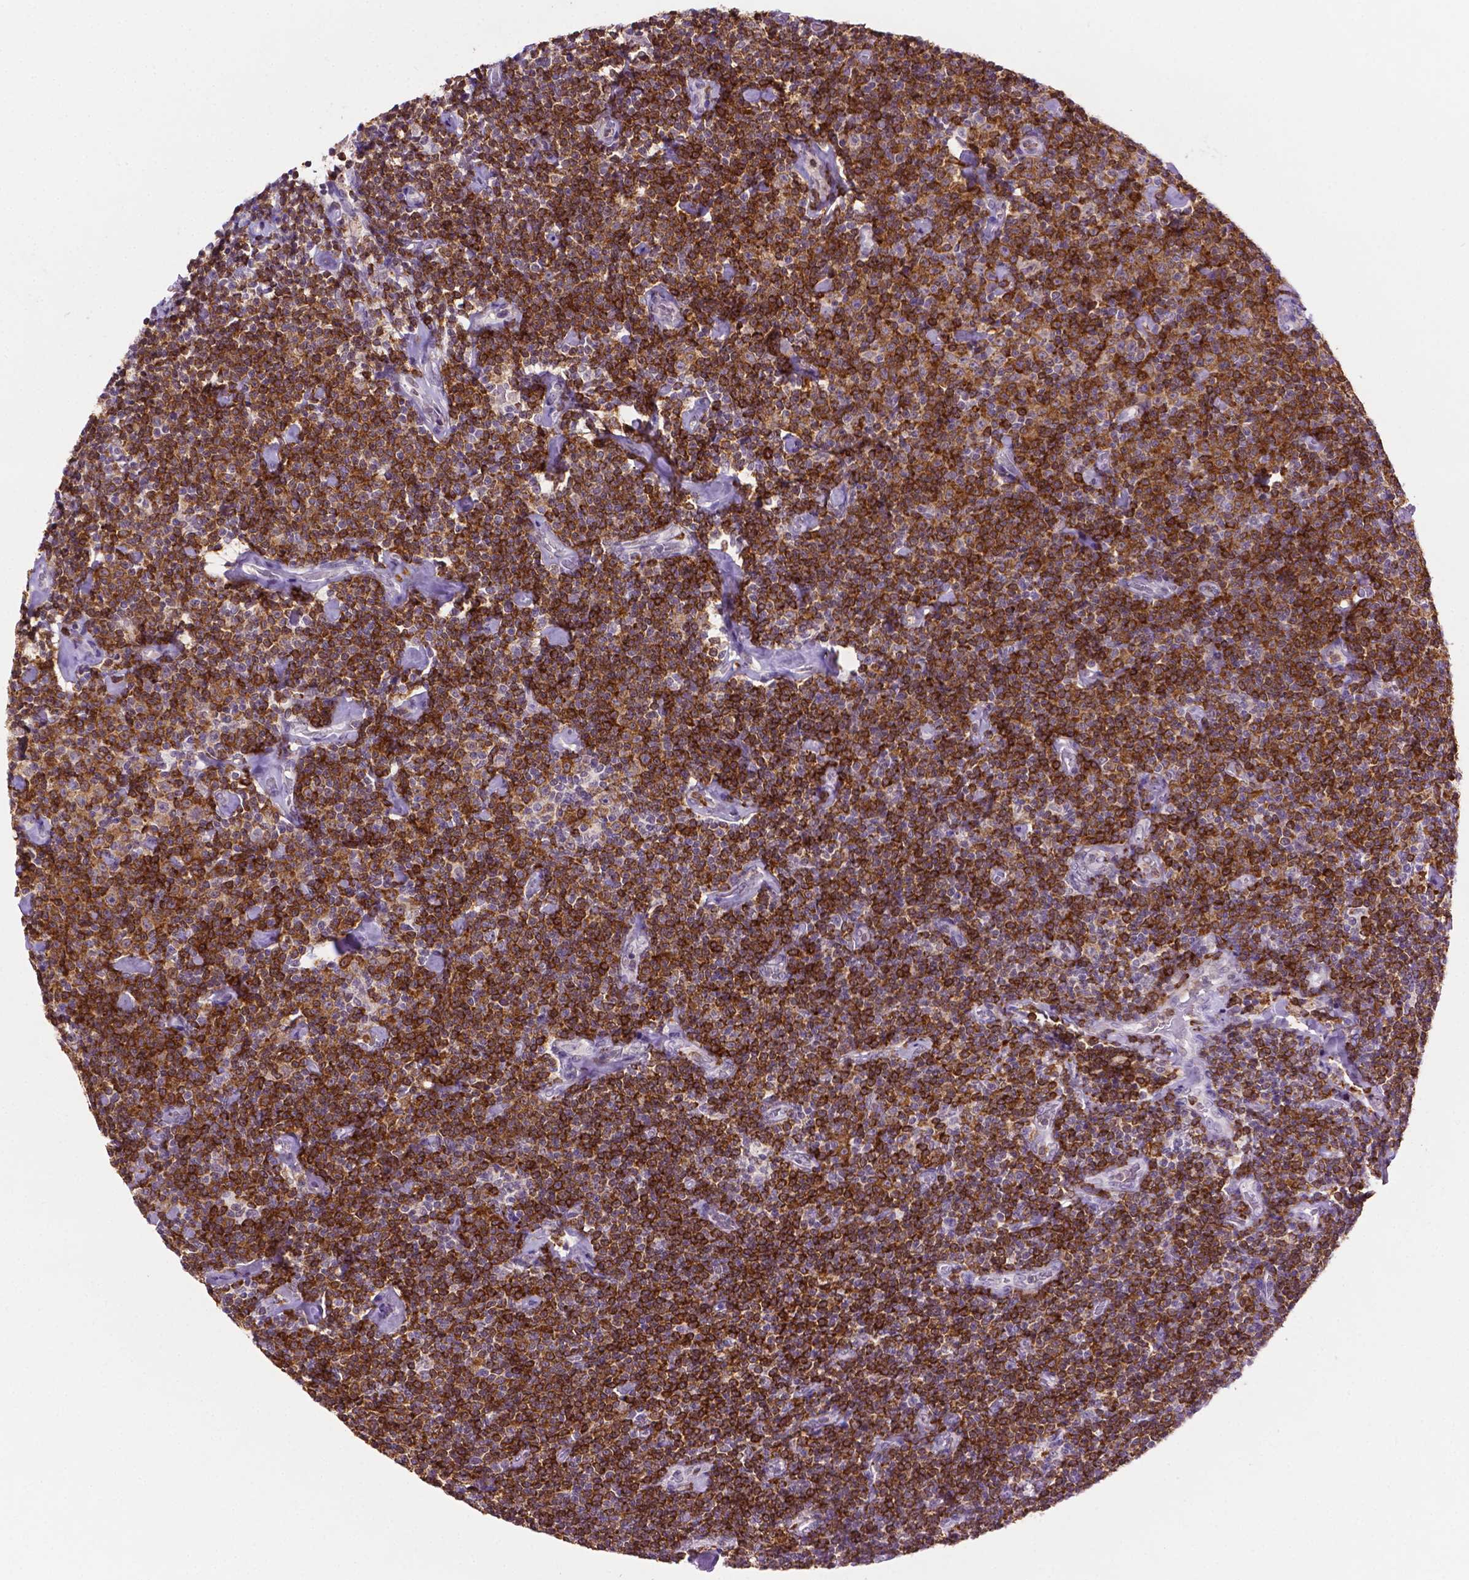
{"staining": {"intensity": "strong", "quantity": ">75%", "location": "cytoplasmic/membranous,nuclear"}, "tissue": "lymphoma", "cell_type": "Tumor cells", "image_type": "cancer", "snomed": [{"axis": "morphology", "description": "Malignant lymphoma, non-Hodgkin's type, Low grade"}, {"axis": "topography", "description": "Lymph node"}], "caption": "Tumor cells exhibit strong cytoplasmic/membranous and nuclear staining in about >75% of cells in lymphoma.", "gene": "PTPN6", "patient": {"sex": "male", "age": 81}}